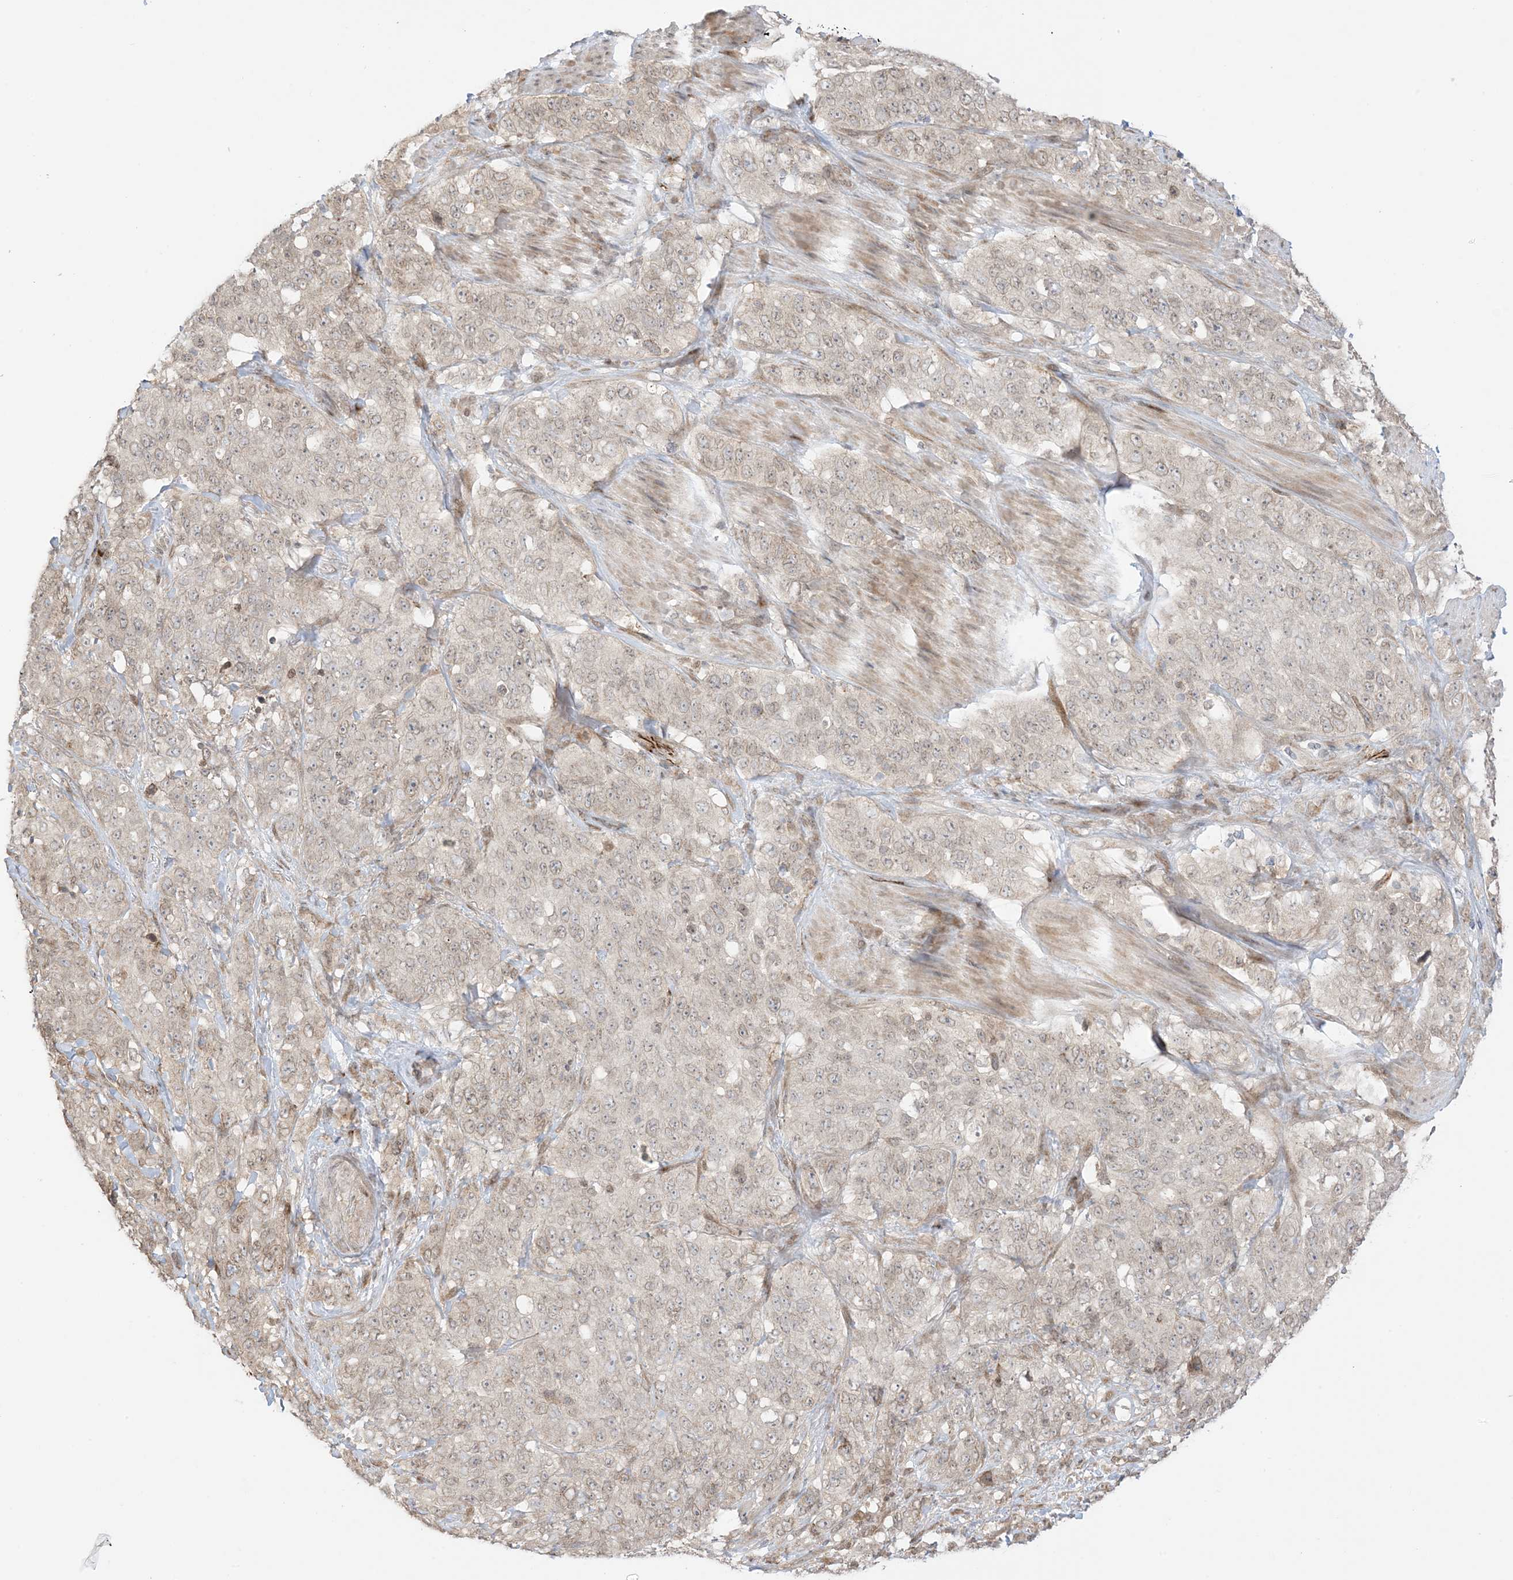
{"staining": {"intensity": "weak", "quantity": "25%-75%", "location": "cytoplasmic/membranous,nuclear"}, "tissue": "stomach cancer", "cell_type": "Tumor cells", "image_type": "cancer", "snomed": [{"axis": "morphology", "description": "Adenocarcinoma, NOS"}, {"axis": "topography", "description": "Stomach"}], "caption": "Immunohistochemistry (IHC) (DAB (3,3'-diaminobenzidine)) staining of stomach adenocarcinoma shows weak cytoplasmic/membranous and nuclear protein staining in about 25%-75% of tumor cells.", "gene": "UBE2E2", "patient": {"sex": "male", "age": 48}}